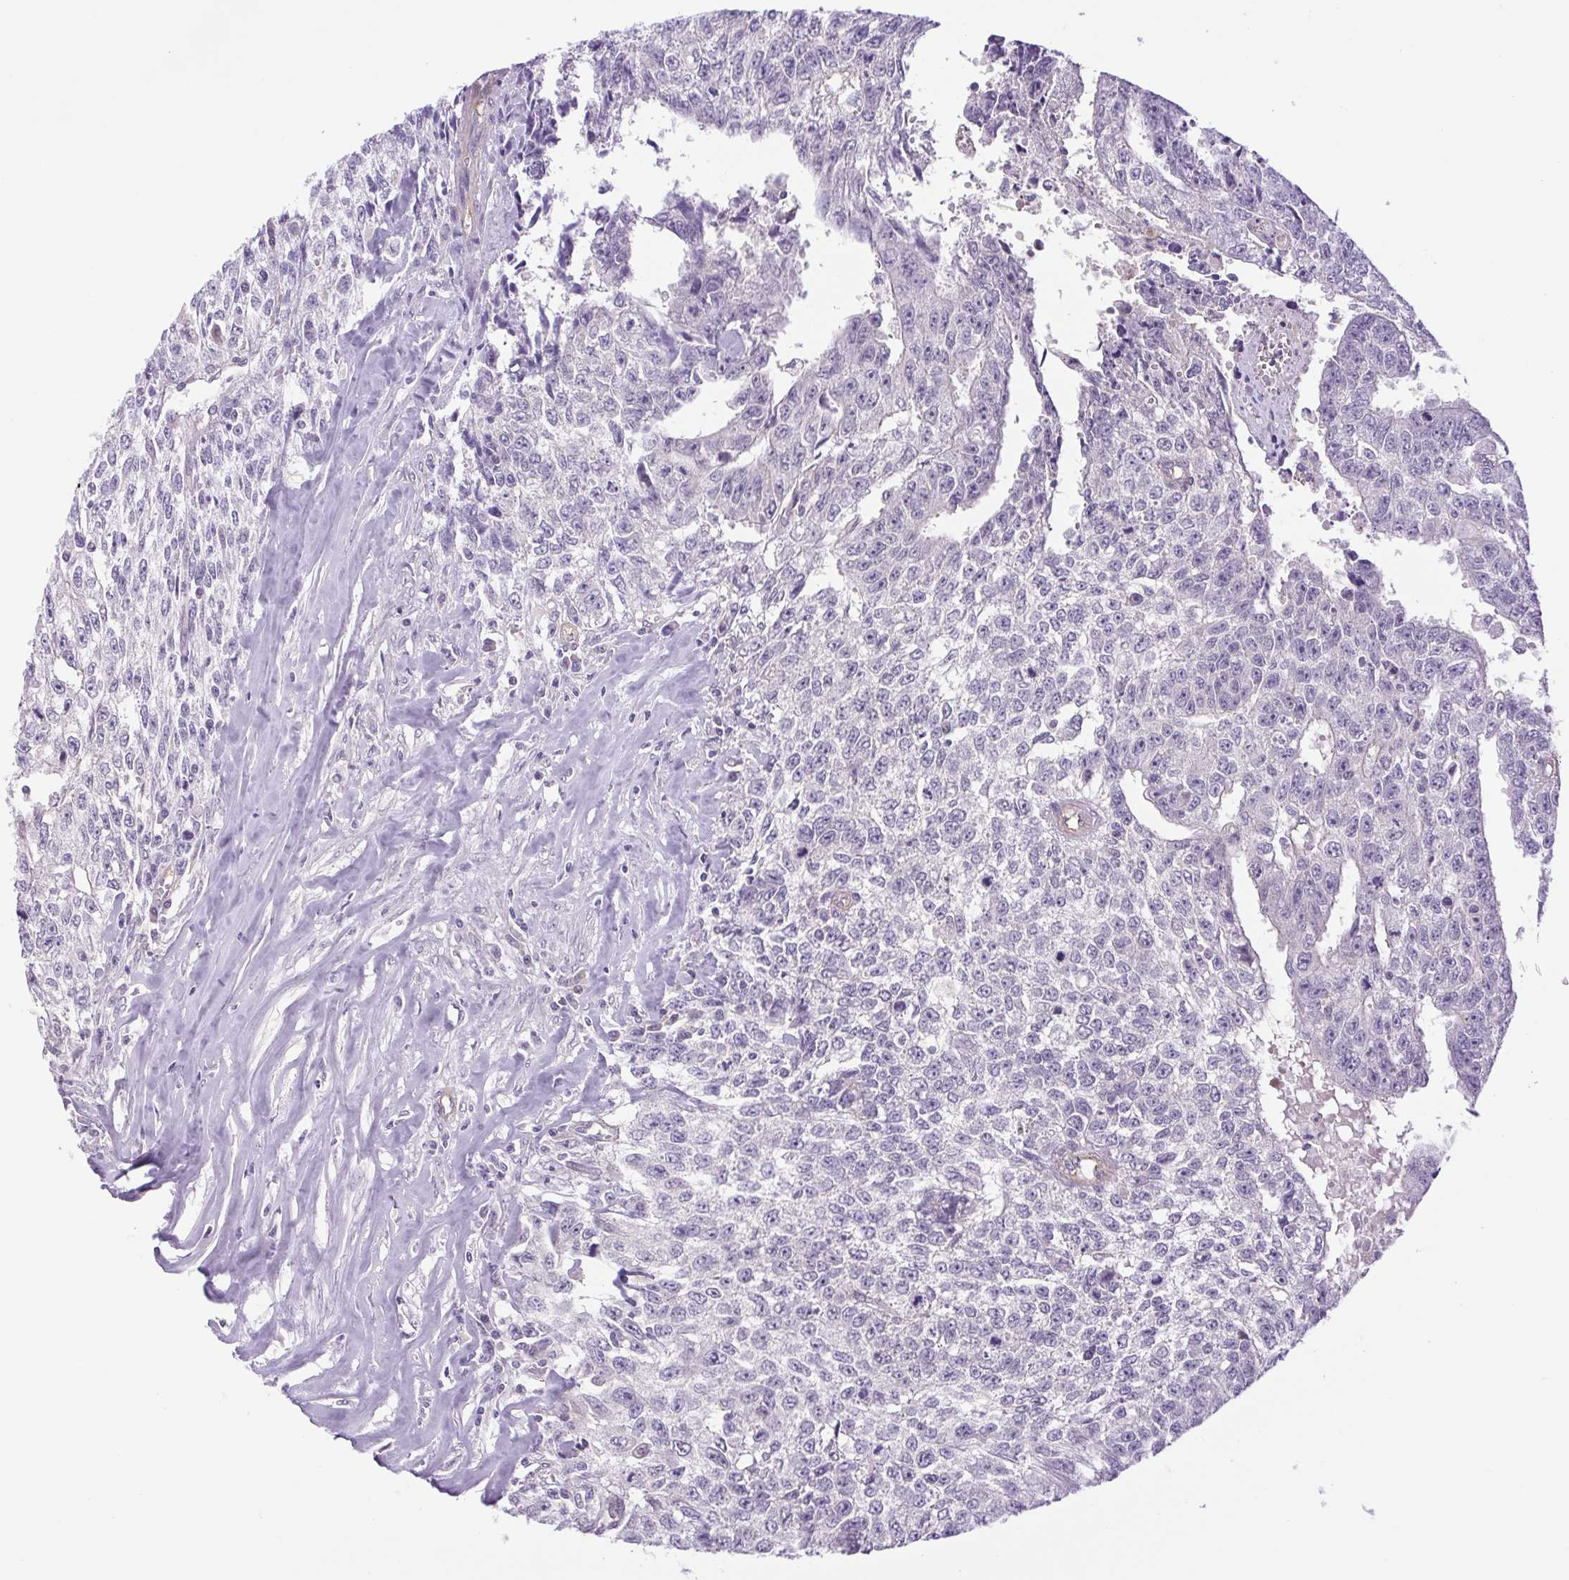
{"staining": {"intensity": "negative", "quantity": "none", "location": "none"}, "tissue": "testis cancer", "cell_type": "Tumor cells", "image_type": "cancer", "snomed": [{"axis": "morphology", "description": "Carcinoma, Embryonal, NOS"}, {"axis": "morphology", "description": "Teratoma, malignant, NOS"}, {"axis": "topography", "description": "Testis"}], "caption": "Testis embryonal carcinoma was stained to show a protein in brown. There is no significant positivity in tumor cells.", "gene": "FAM177B", "patient": {"sex": "male", "age": 24}}